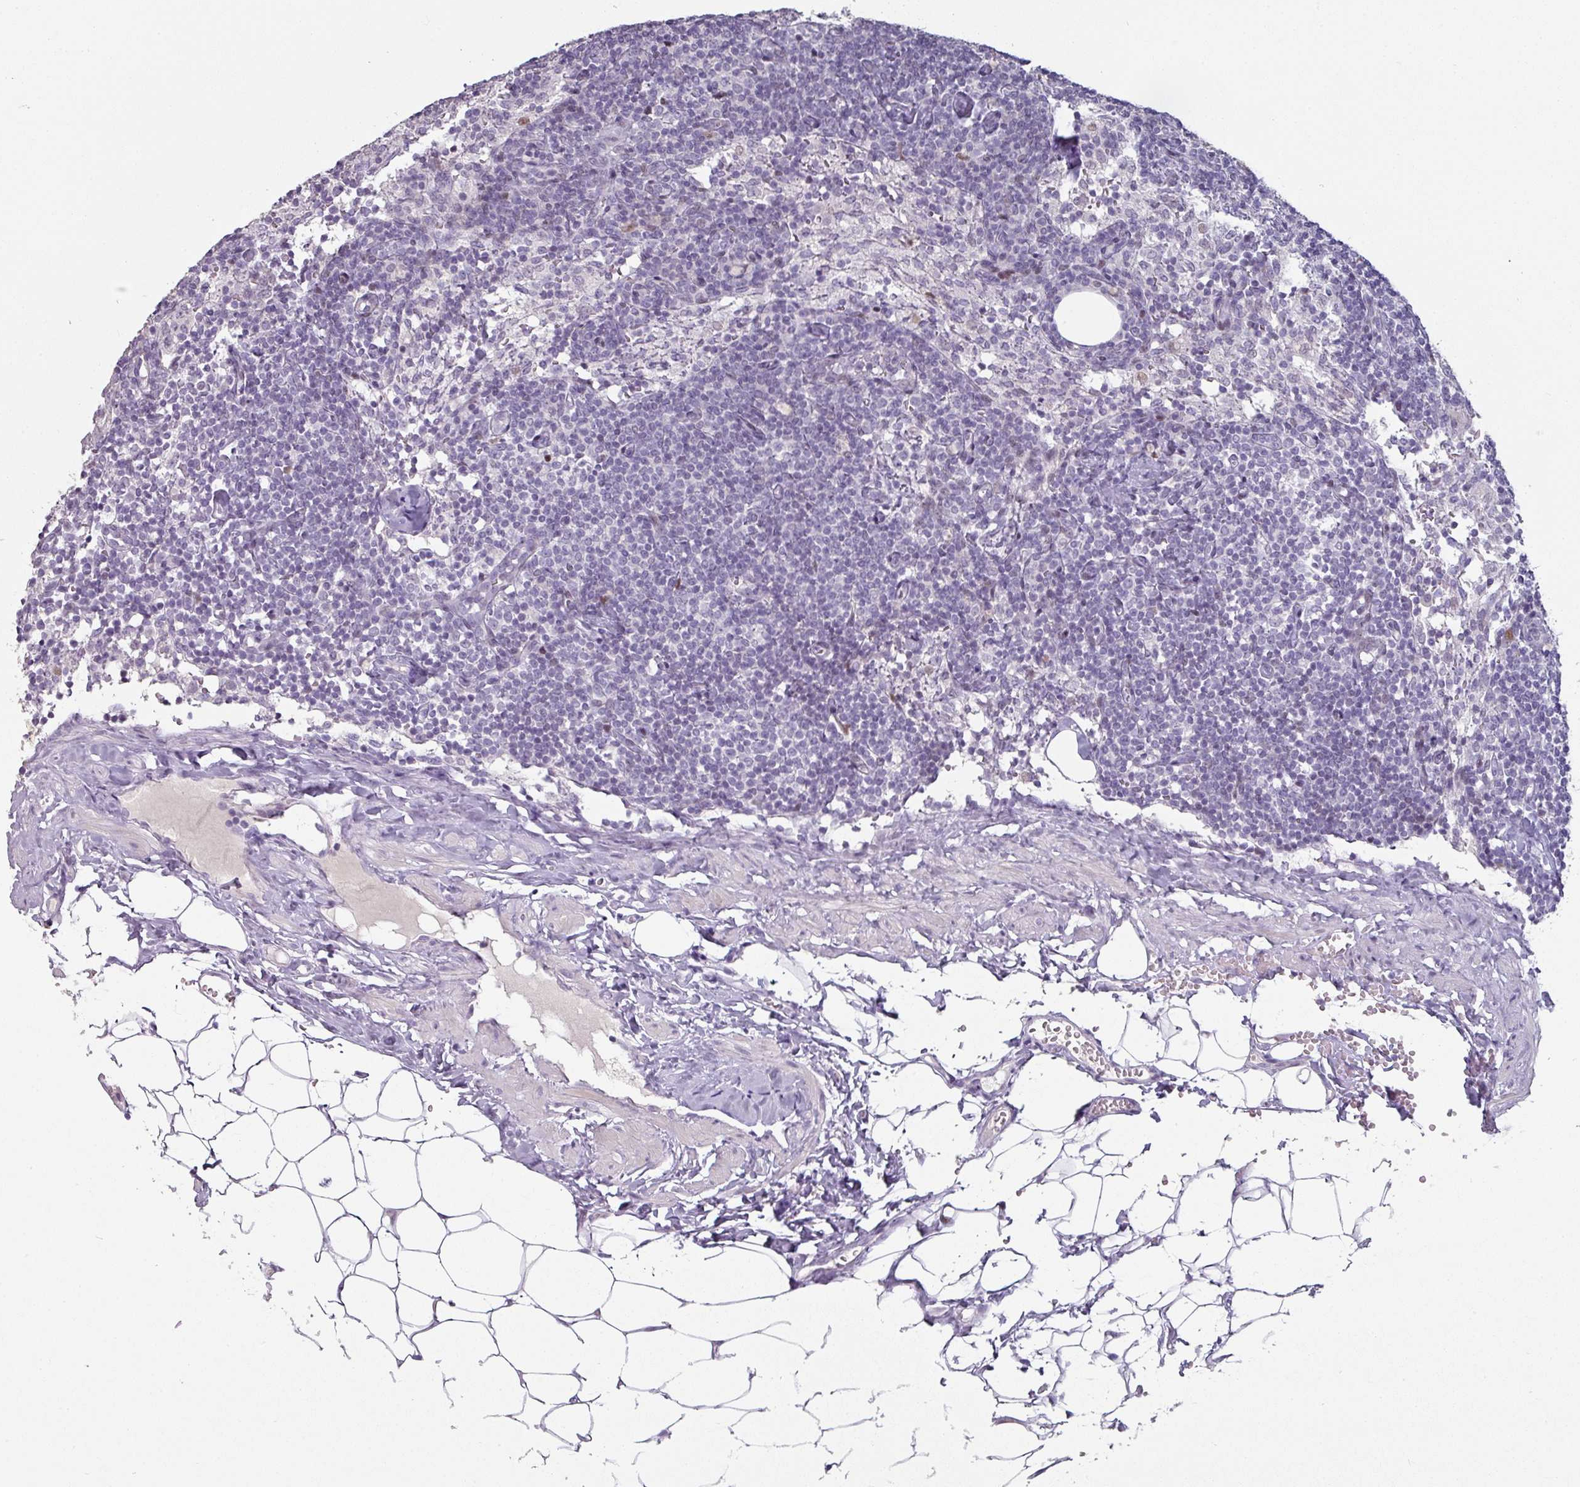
{"staining": {"intensity": "negative", "quantity": "none", "location": "none"}, "tissue": "lymph node", "cell_type": "Germinal center cells", "image_type": "normal", "snomed": [{"axis": "morphology", "description": "Normal tissue, NOS"}, {"axis": "topography", "description": "Lymph node"}], "caption": "This is a image of immunohistochemistry staining of normal lymph node, which shows no expression in germinal center cells.", "gene": "GTF2H3", "patient": {"sex": "female", "age": 52}}